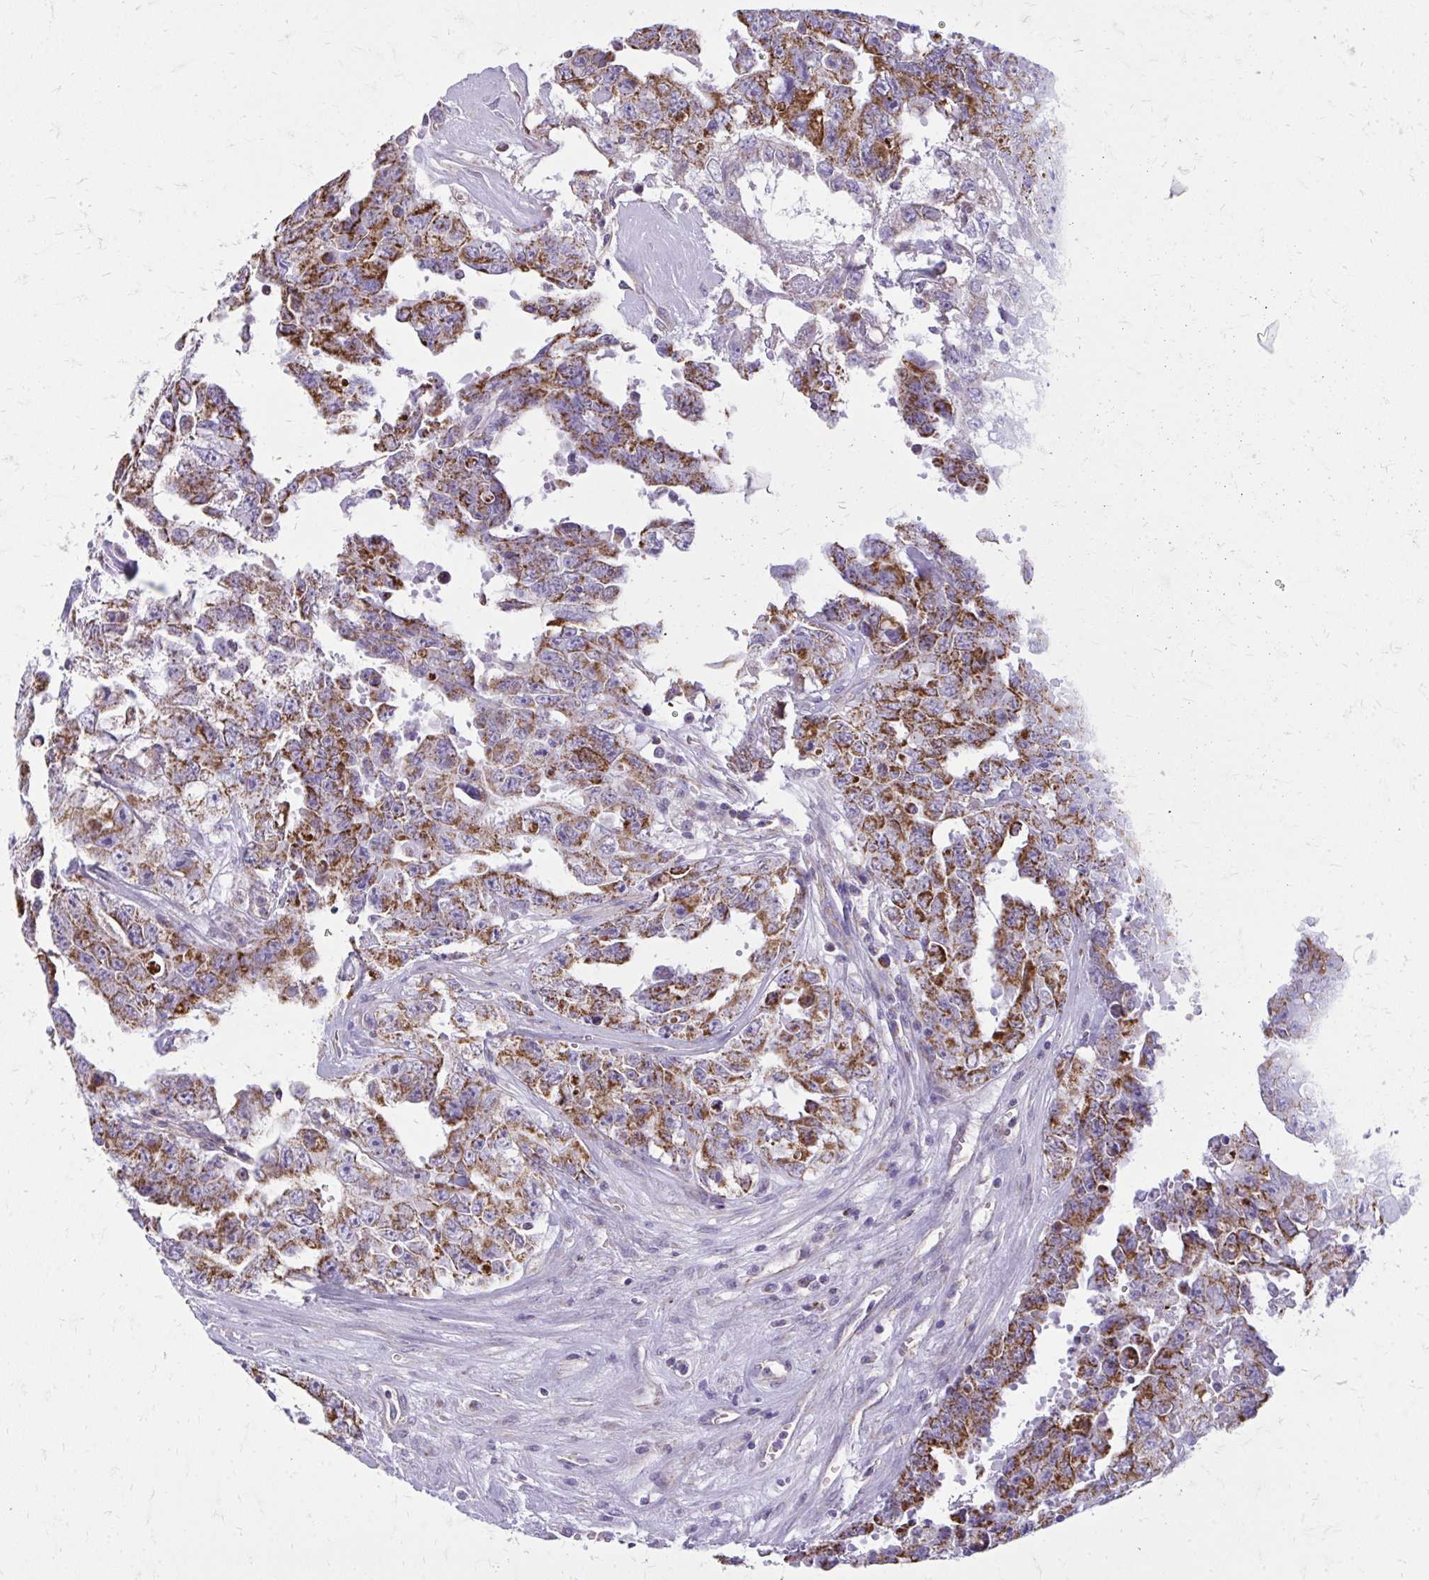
{"staining": {"intensity": "strong", "quantity": ">75%", "location": "cytoplasmic/membranous"}, "tissue": "testis cancer", "cell_type": "Tumor cells", "image_type": "cancer", "snomed": [{"axis": "morphology", "description": "Carcinoma, Embryonal, NOS"}, {"axis": "topography", "description": "Testis"}], "caption": "IHC image of neoplastic tissue: human testis cancer stained using immunohistochemistry exhibits high levels of strong protein expression localized specifically in the cytoplasmic/membranous of tumor cells, appearing as a cytoplasmic/membranous brown color.", "gene": "IFIT1", "patient": {"sex": "male", "age": 24}}